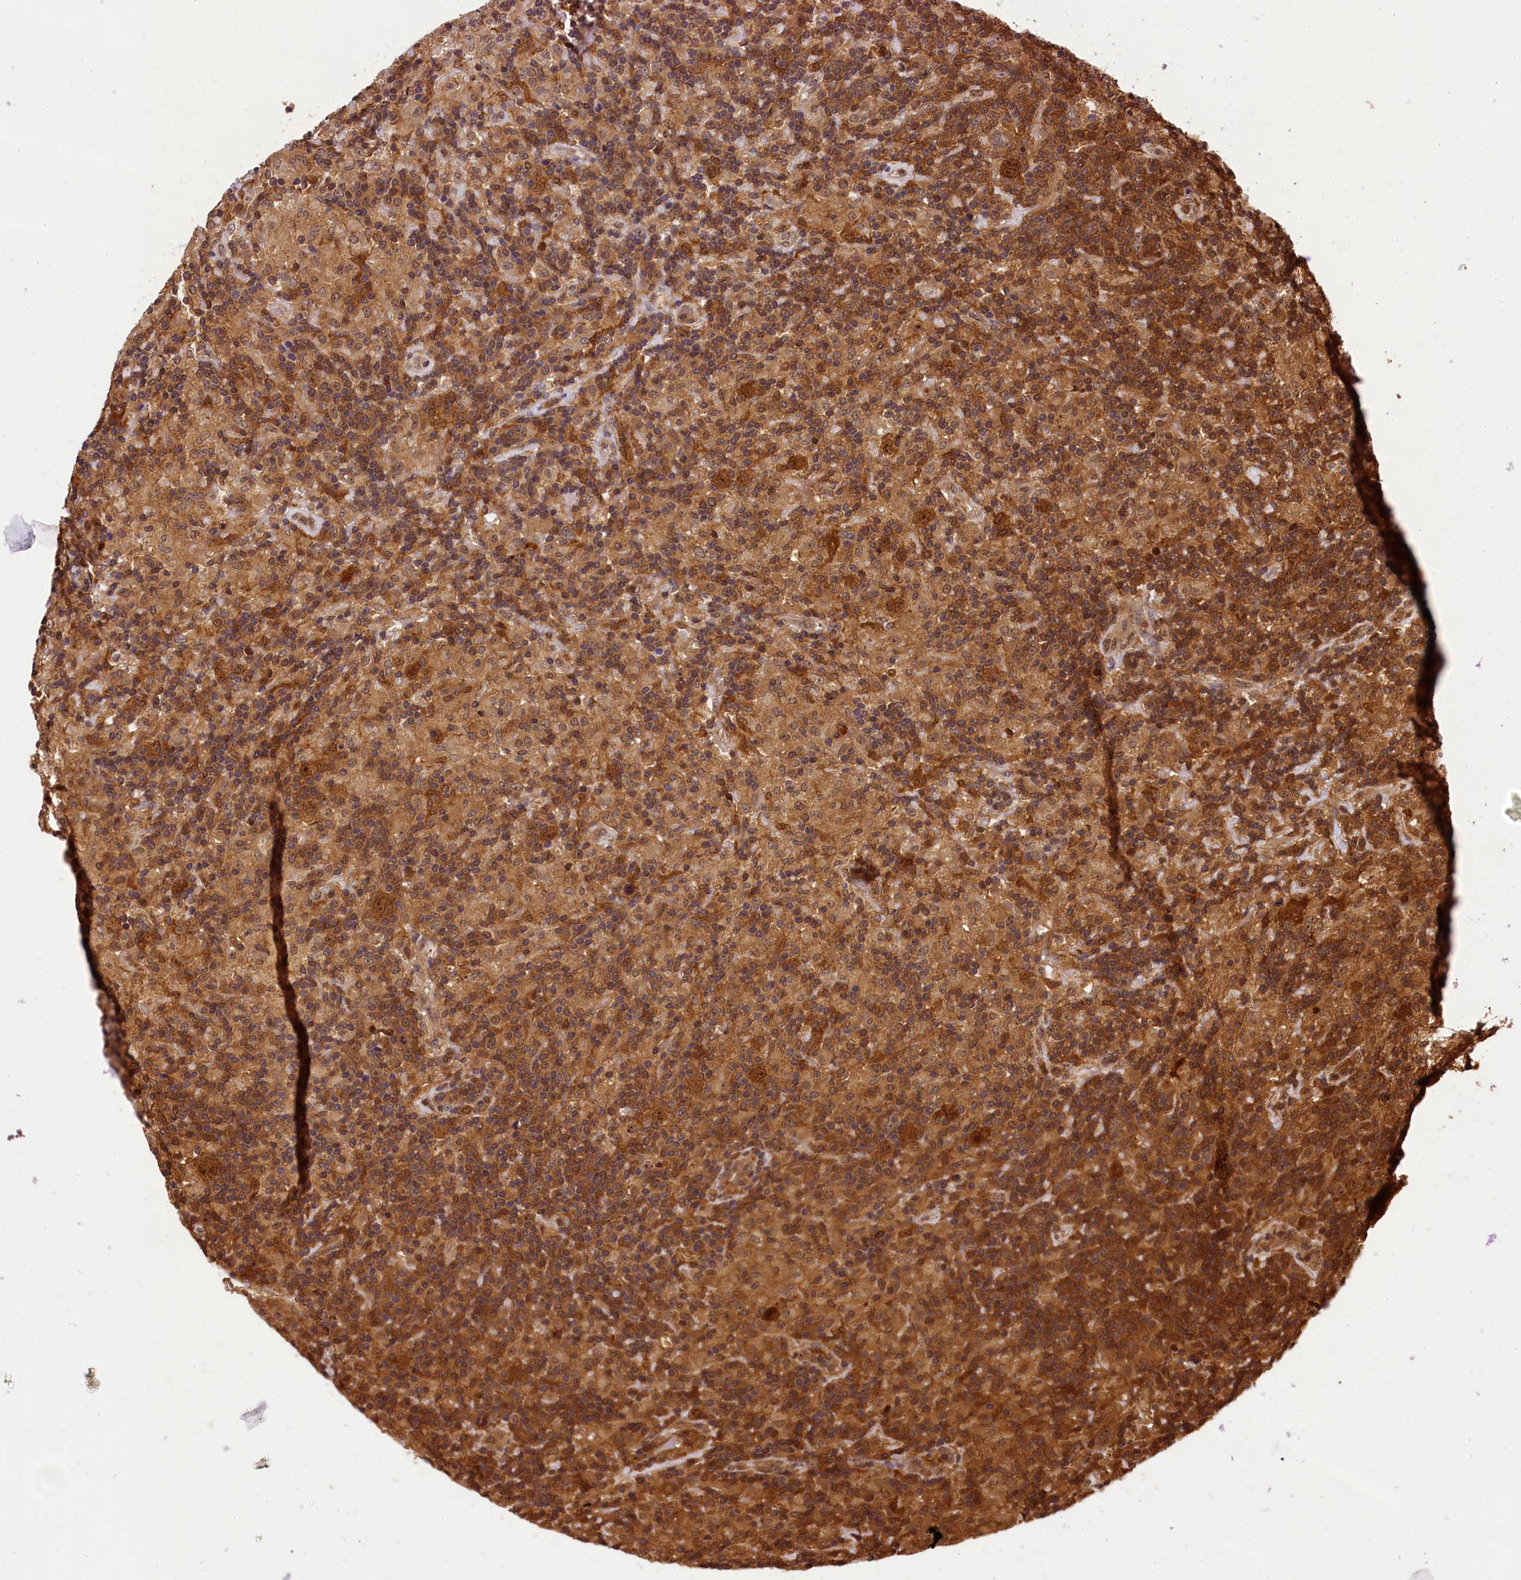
{"staining": {"intensity": "strong", "quantity": ">75%", "location": "cytoplasmic/membranous,nuclear"}, "tissue": "lymphoma", "cell_type": "Tumor cells", "image_type": "cancer", "snomed": [{"axis": "morphology", "description": "Hodgkin's disease, NOS"}, {"axis": "topography", "description": "Lymph node"}], "caption": "Immunohistochemistry histopathology image of neoplastic tissue: Hodgkin's disease stained using IHC exhibits high levels of strong protein expression localized specifically in the cytoplasmic/membranous and nuclear of tumor cells, appearing as a cytoplasmic/membranous and nuclear brown color.", "gene": "EIF6", "patient": {"sex": "male", "age": 70}}